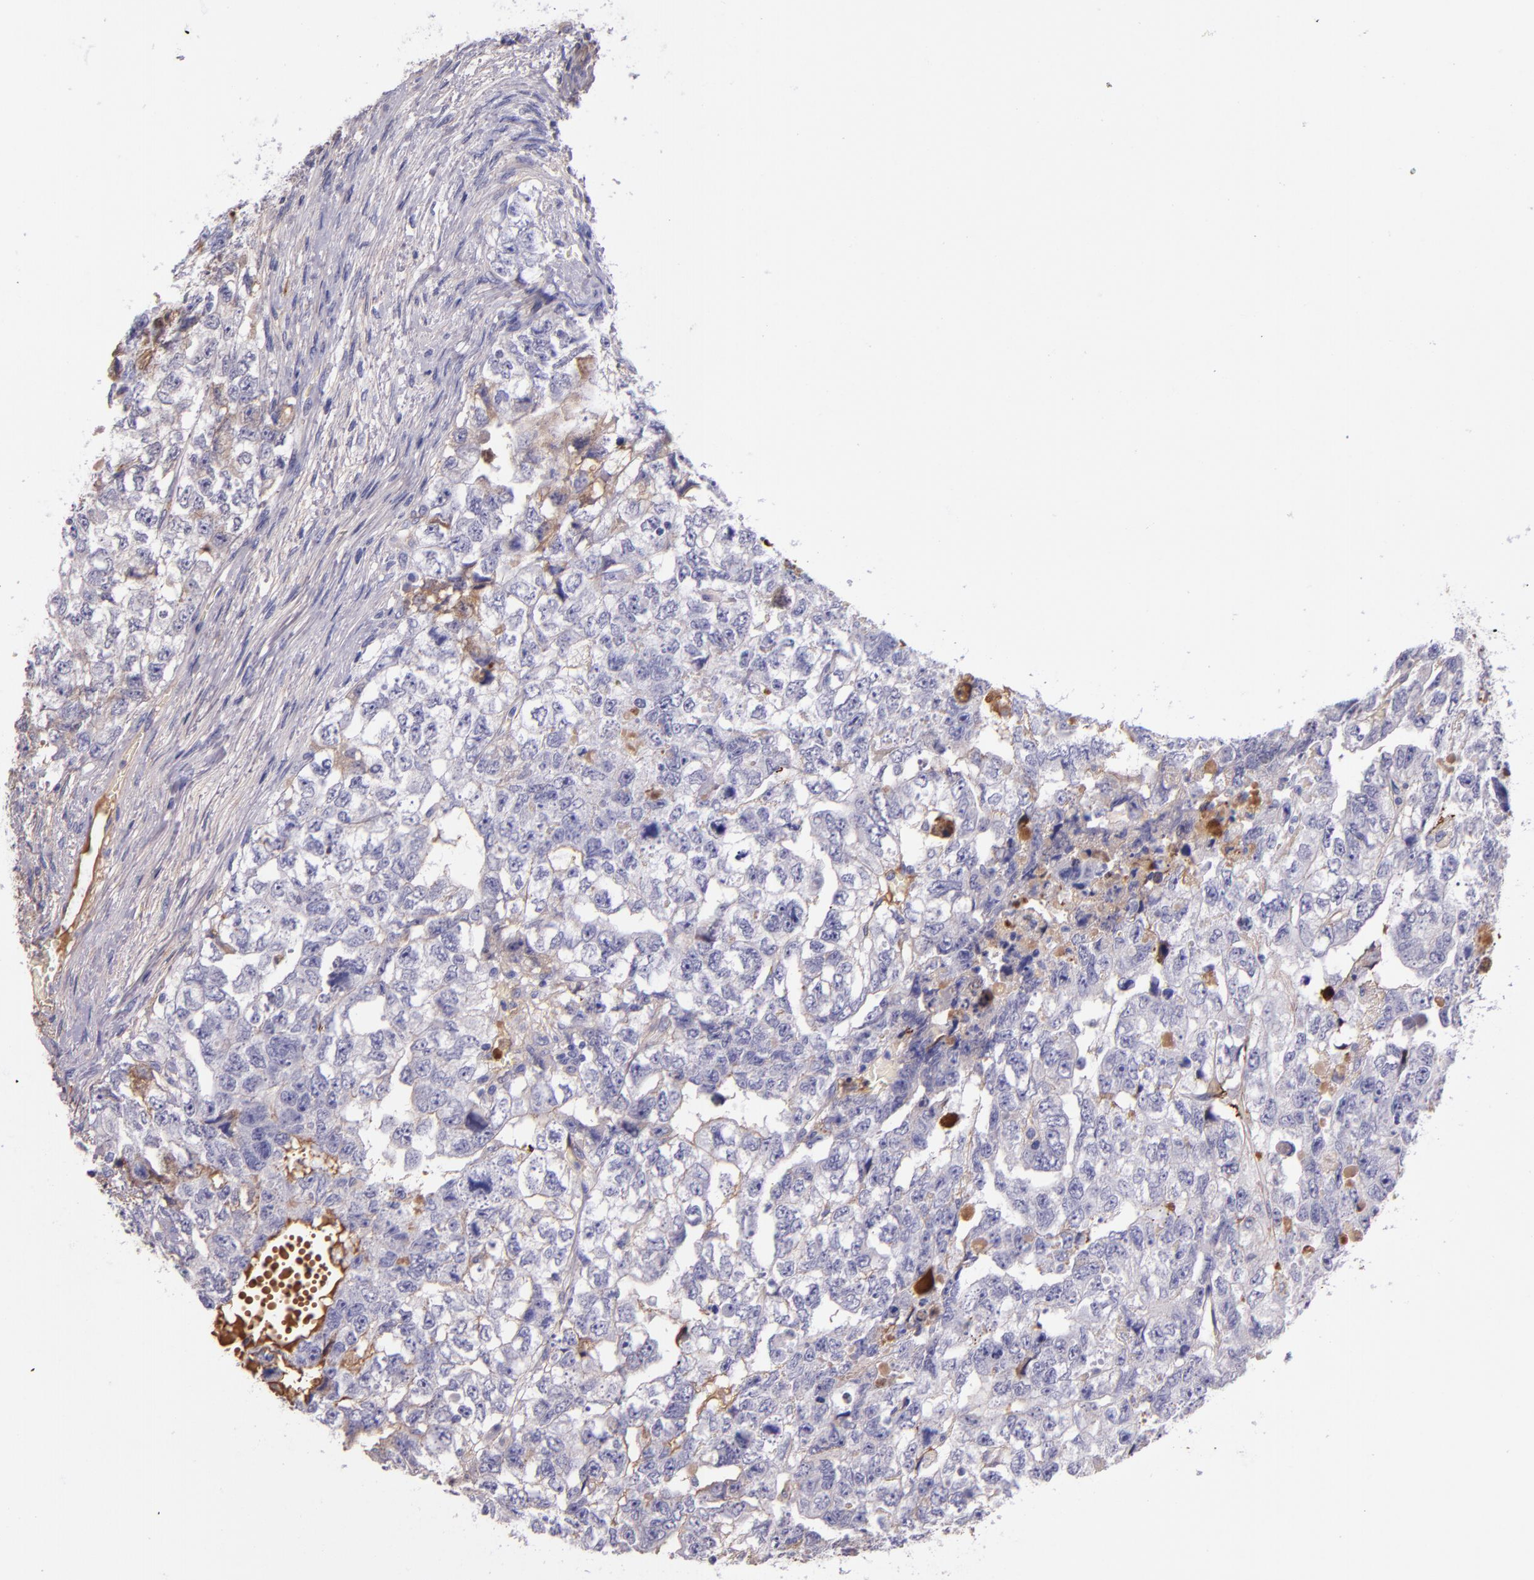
{"staining": {"intensity": "negative", "quantity": "none", "location": "none"}, "tissue": "testis cancer", "cell_type": "Tumor cells", "image_type": "cancer", "snomed": [{"axis": "morphology", "description": "Carcinoma, Embryonal, NOS"}, {"axis": "topography", "description": "Testis"}], "caption": "Immunohistochemical staining of human testis cancer (embryonal carcinoma) displays no significant positivity in tumor cells.", "gene": "KNG1", "patient": {"sex": "male", "age": 36}}